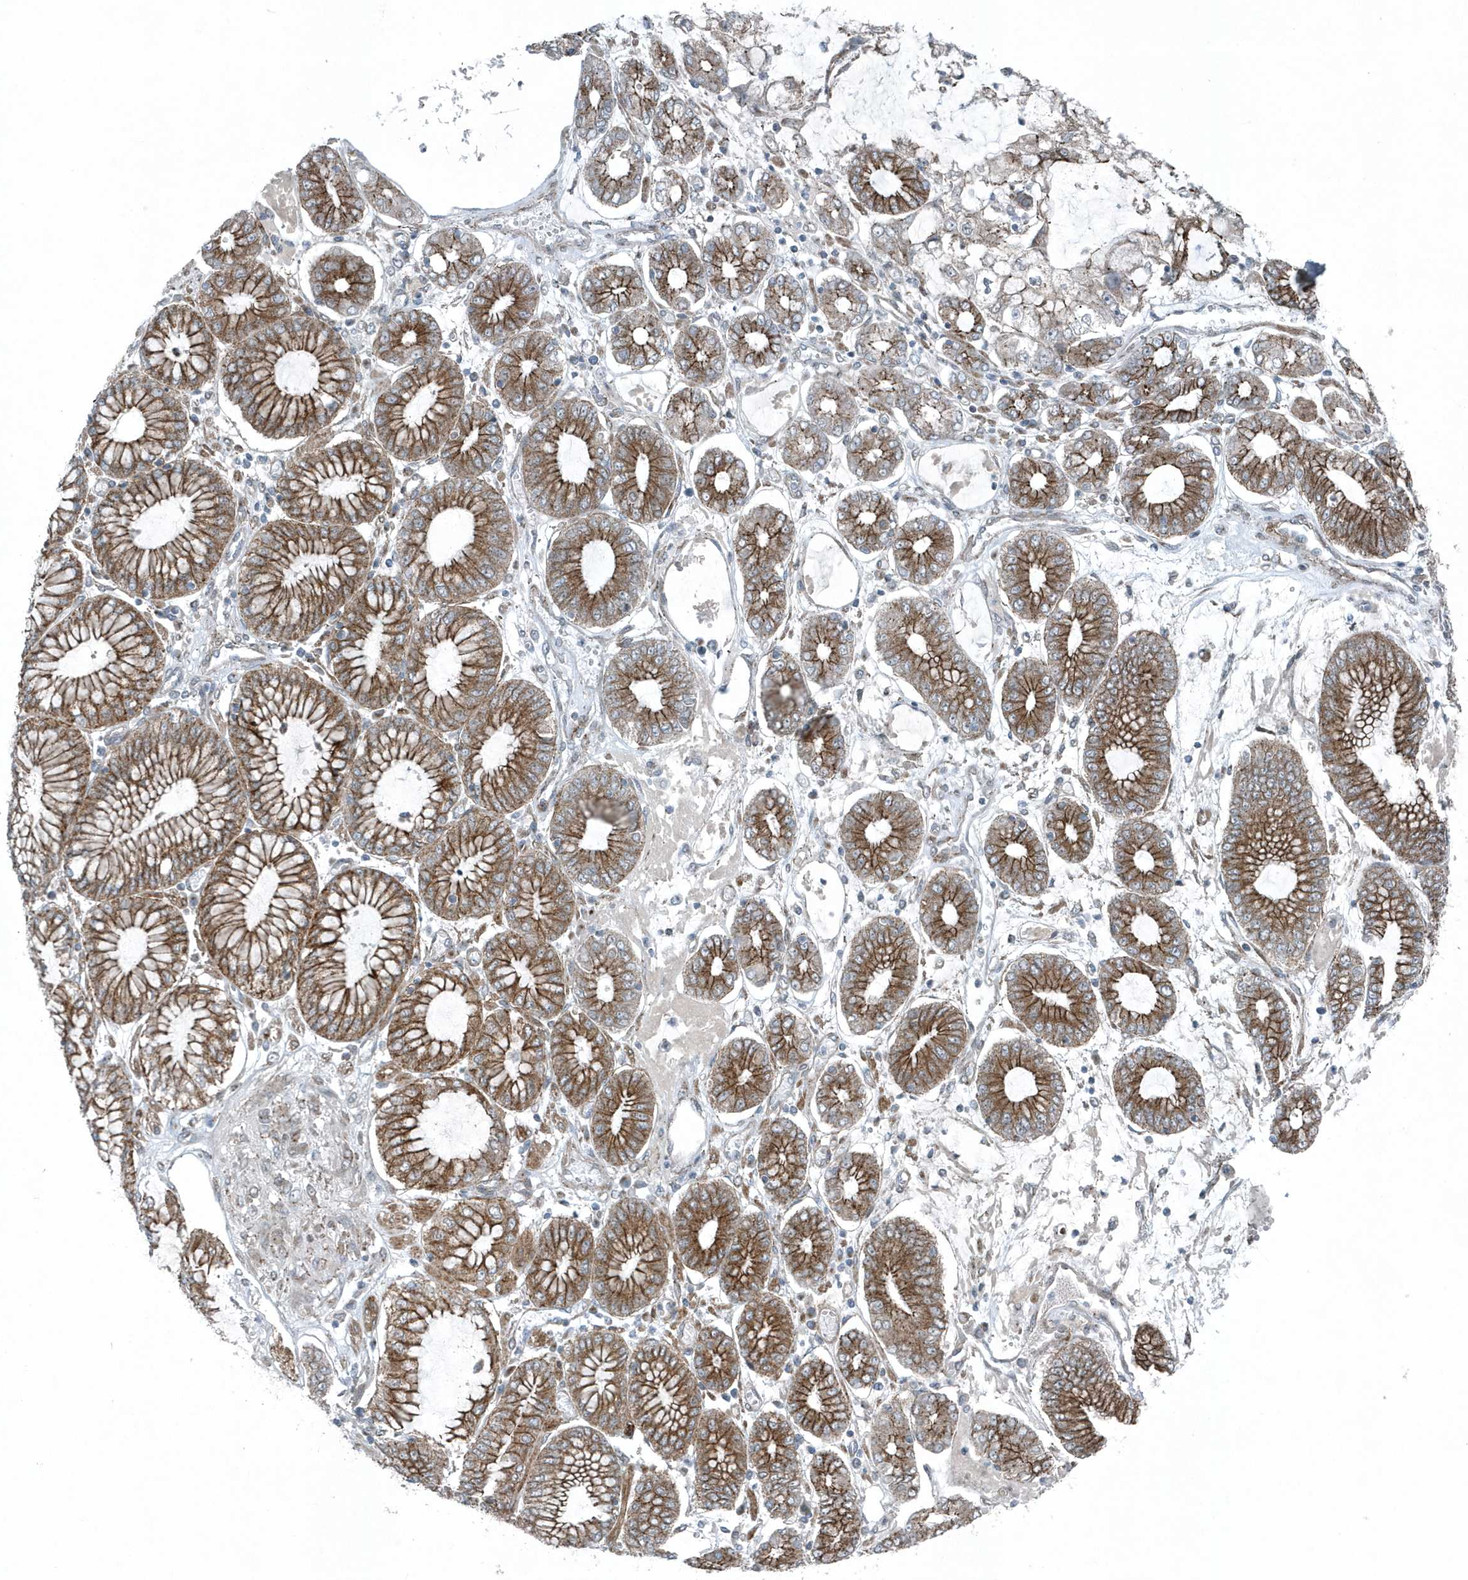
{"staining": {"intensity": "strong", "quantity": ">75%", "location": "cytoplasmic/membranous"}, "tissue": "stomach cancer", "cell_type": "Tumor cells", "image_type": "cancer", "snomed": [{"axis": "morphology", "description": "Adenocarcinoma, NOS"}, {"axis": "topography", "description": "Stomach"}], "caption": "Stomach cancer stained for a protein demonstrates strong cytoplasmic/membranous positivity in tumor cells. Nuclei are stained in blue.", "gene": "GCC2", "patient": {"sex": "male", "age": 76}}